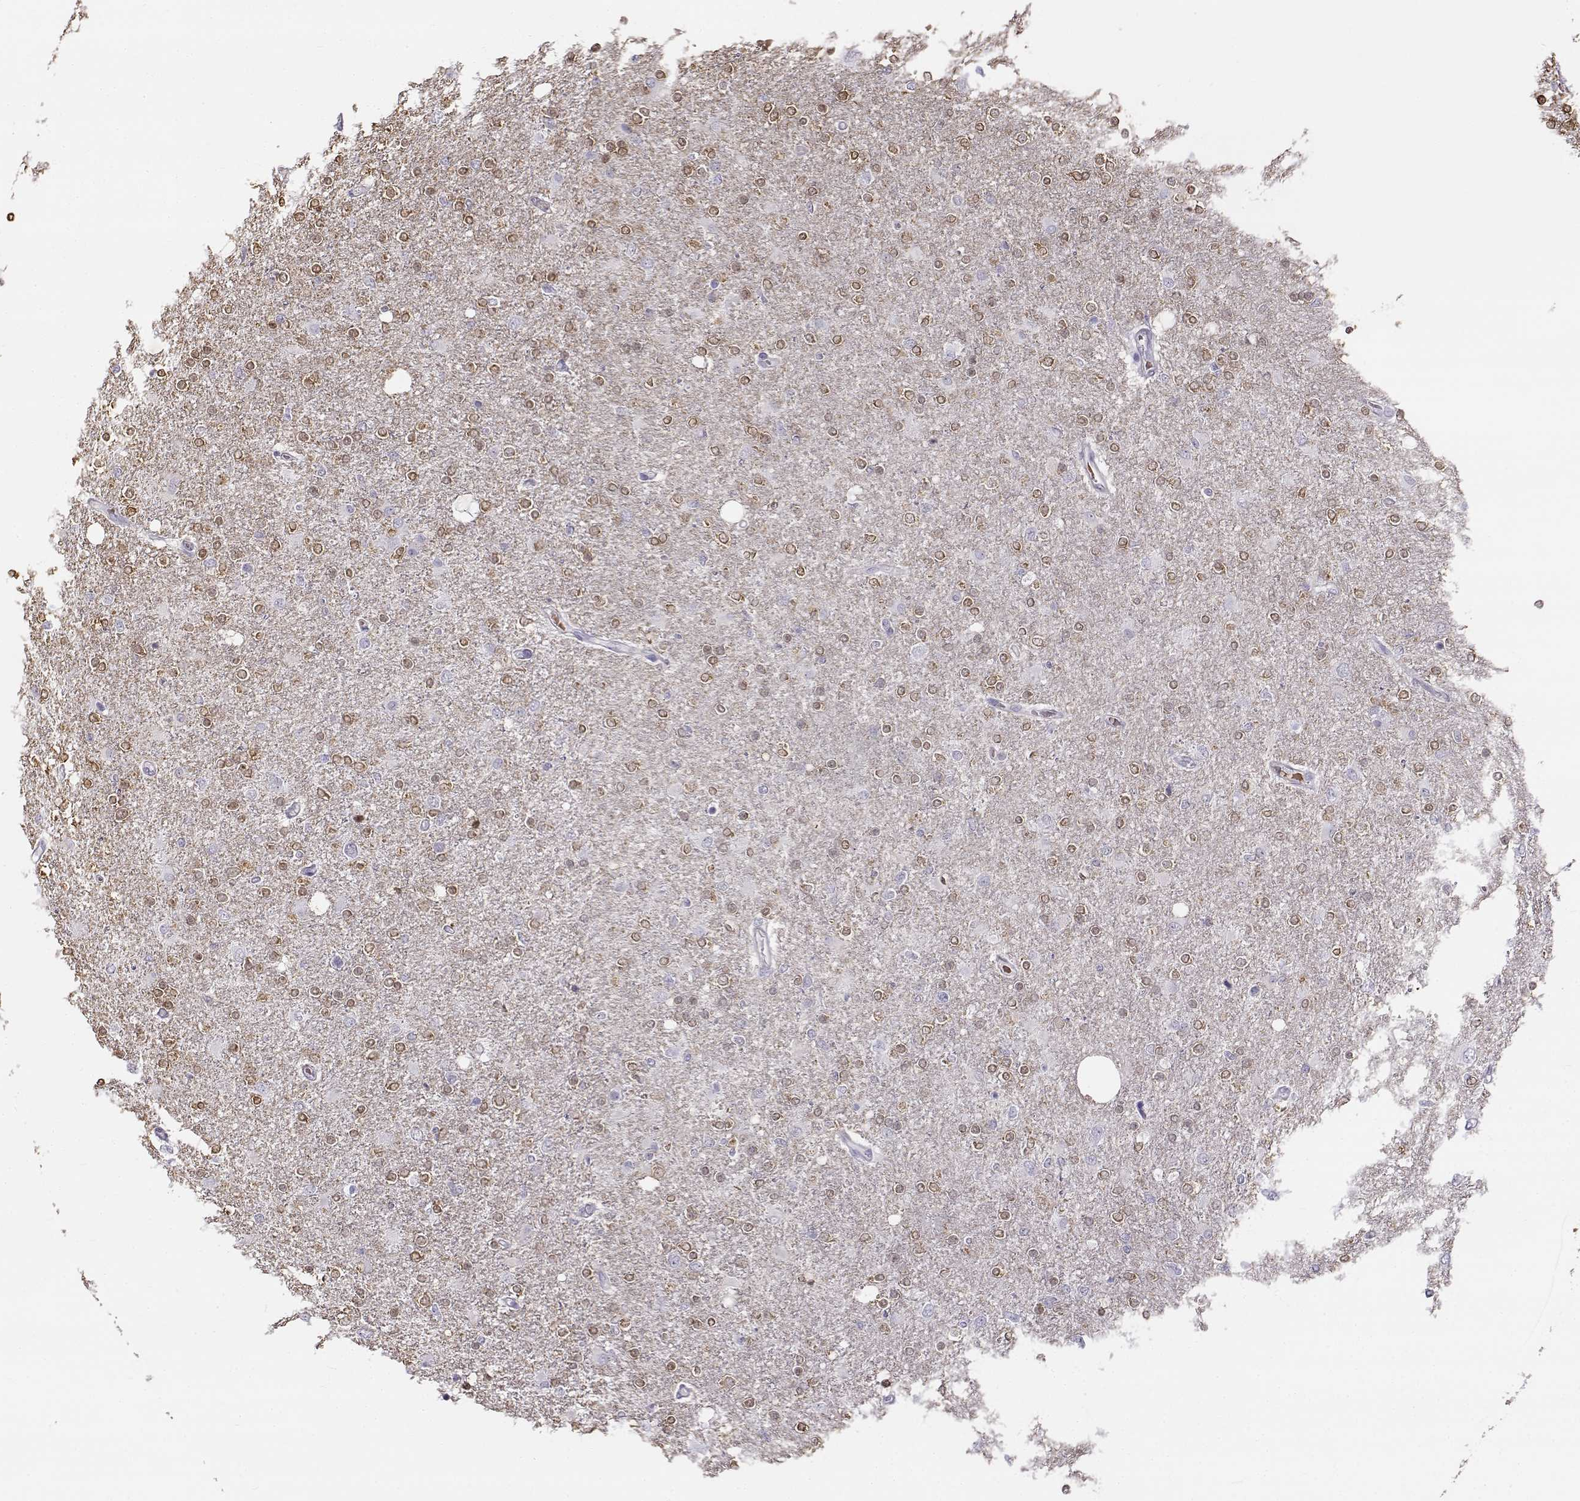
{"staining": {"intensity": "weak", "quantity": ">75%", "location": "cytoplasmic/membranous"}, "tissue": "glioma", "cell_type": "Tumor cells", "image_type": "cancer", "snomed": [{"axis": "morphology", "description": "Glioma, malignant, High grade"}, {"axis": "topography", "description": "Cerebral cortex"}], "caption": "A low amount of weak cytoplasmic/membranous expression is seen in approximately >75% of tumor cells in high-grade glioma (malignant) tissue.", "gene": "UCP3", "patient": {"sex": "male", "age": 70}}